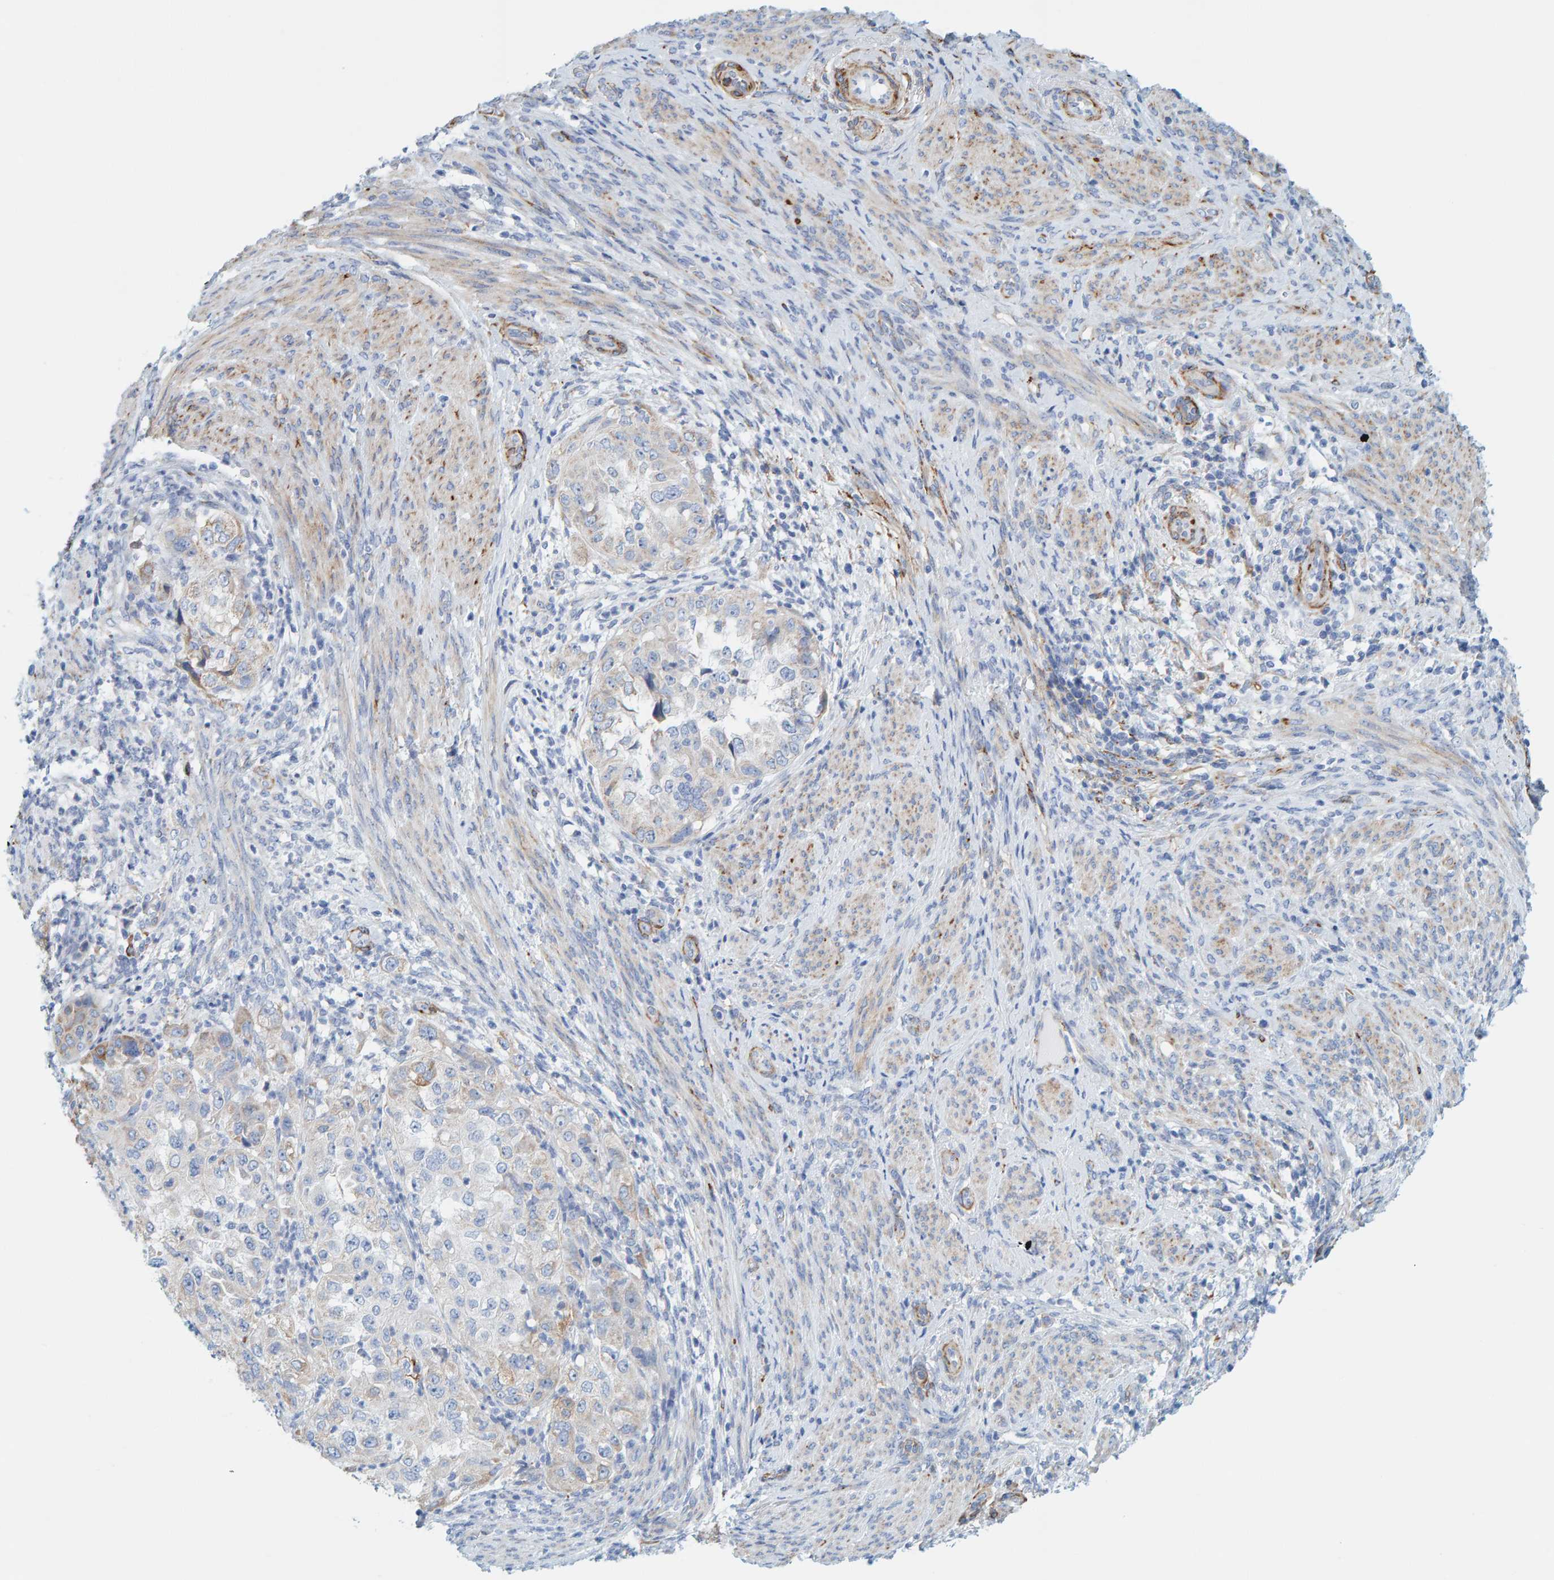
{"staining": {"intensity": "weak", "quantity": "<25%", "location": "cytoplasmic/membranous"}, "tissue": "endometrial cancer", "cell_type": "Tumor cells", "image_type": "cancer", "snomed": [{"axis": "morphology", "description": "Adenocarcinoma, NOS"}, {"axis": "topography", "description": "Endometrium"}], "caption": "Endometrial cancer (adenocarcinoma) was stained to show a protein in brown. There is no significant staining in tumor cells. (IHC, brightfield microscopy, high magnification).", "gene": "MAP1B", "patient": {"sex": "female", "age": 85}}